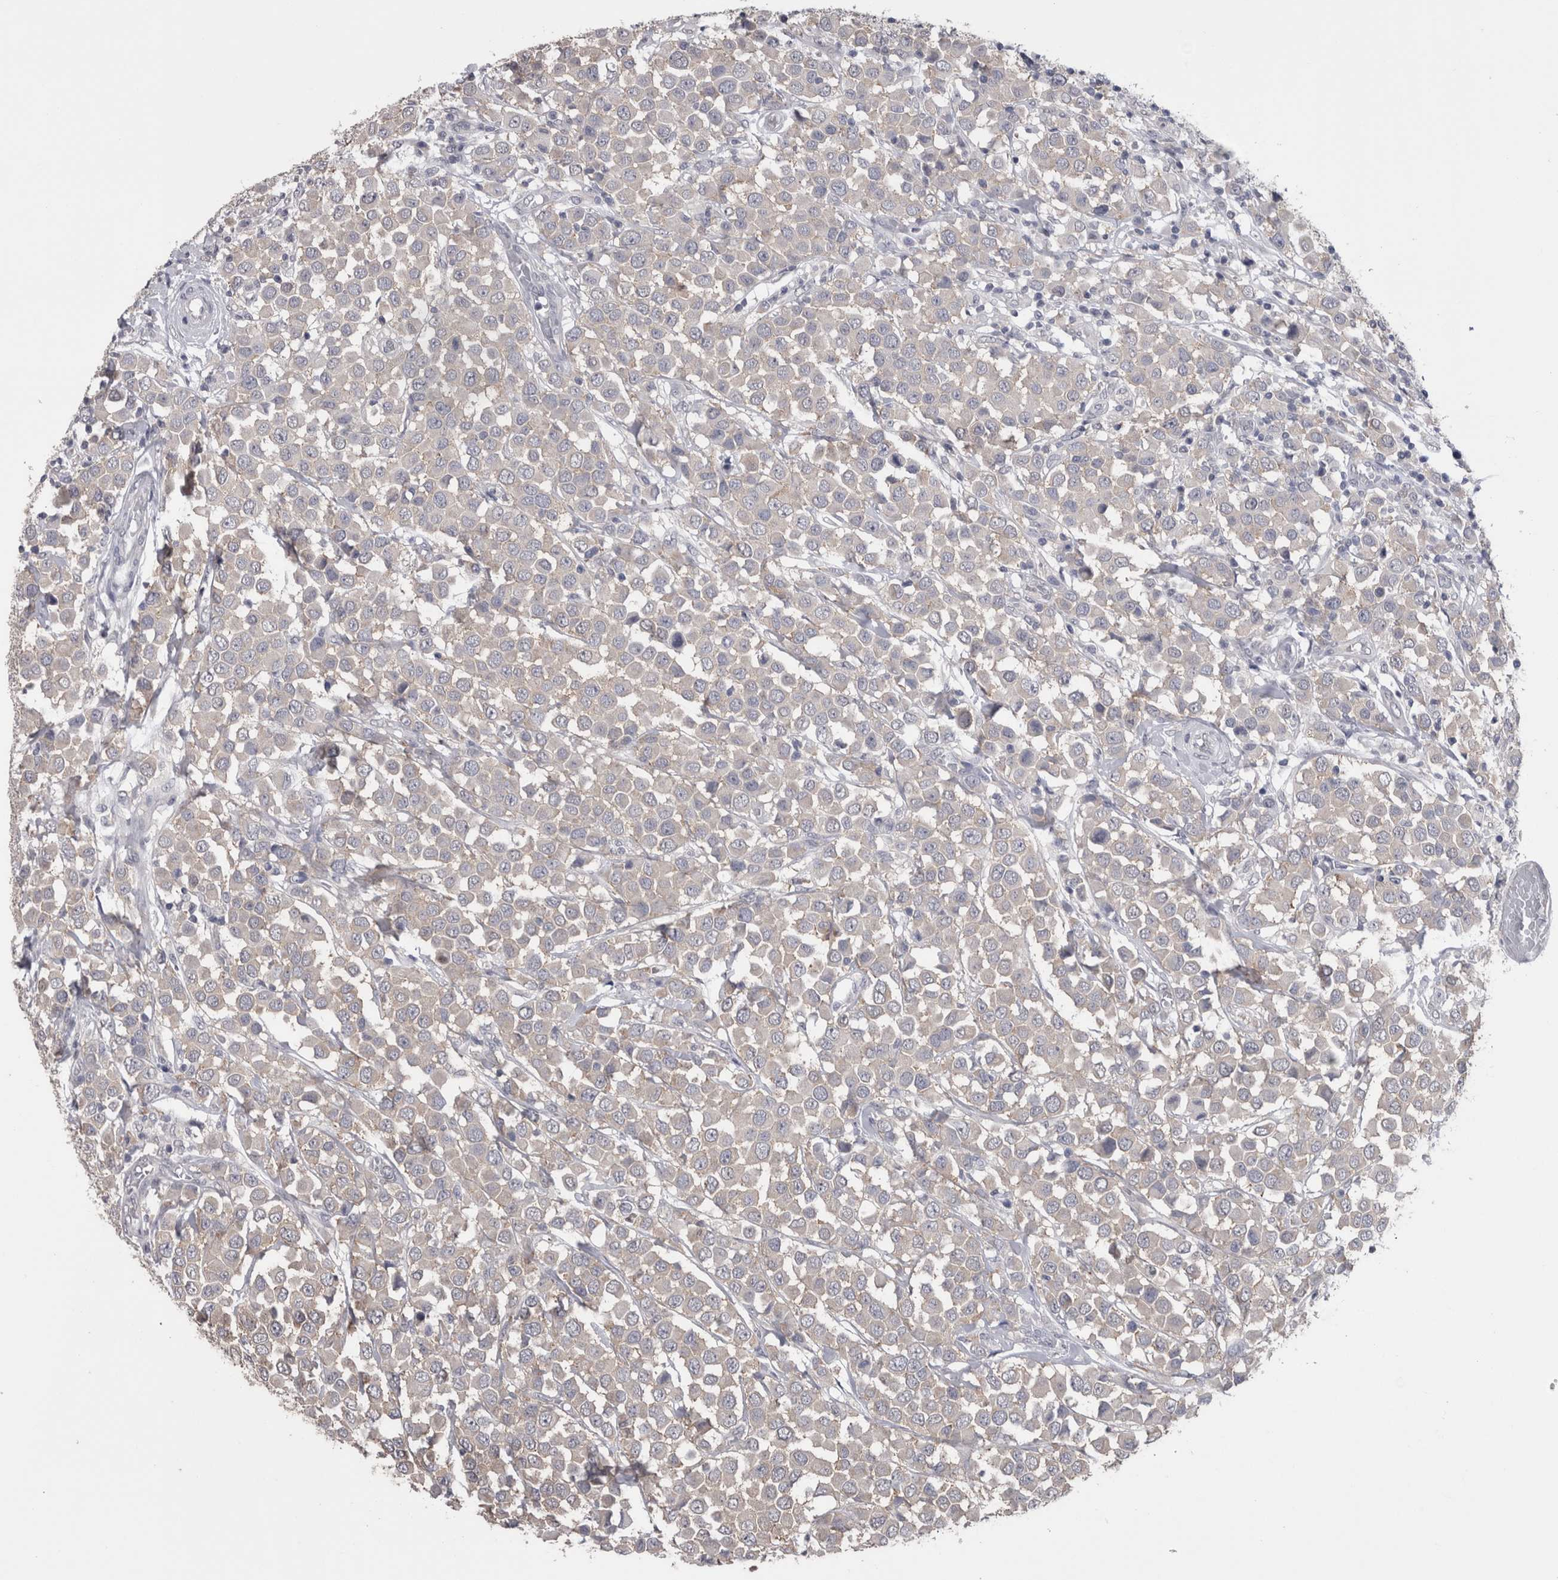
{"staining": {"intensity": "negative", "quantity": "none", "location": "none"}, "tissue": "breast cancer", "cell_type": "Tumor cells", "image_type": "cancer", "snomed": [{"axis": "morphology", "description": "Duct carcinoma"}, {"axis": "topography", "description": "Breast"}], "caption": "Human infiltrating ductal carcinoma (breast) stained for a protein using immunohistochemistry reveals no staining in tumor cells.", "gene": "DDX6", "patient": {"sex": "female", "age": 61}}